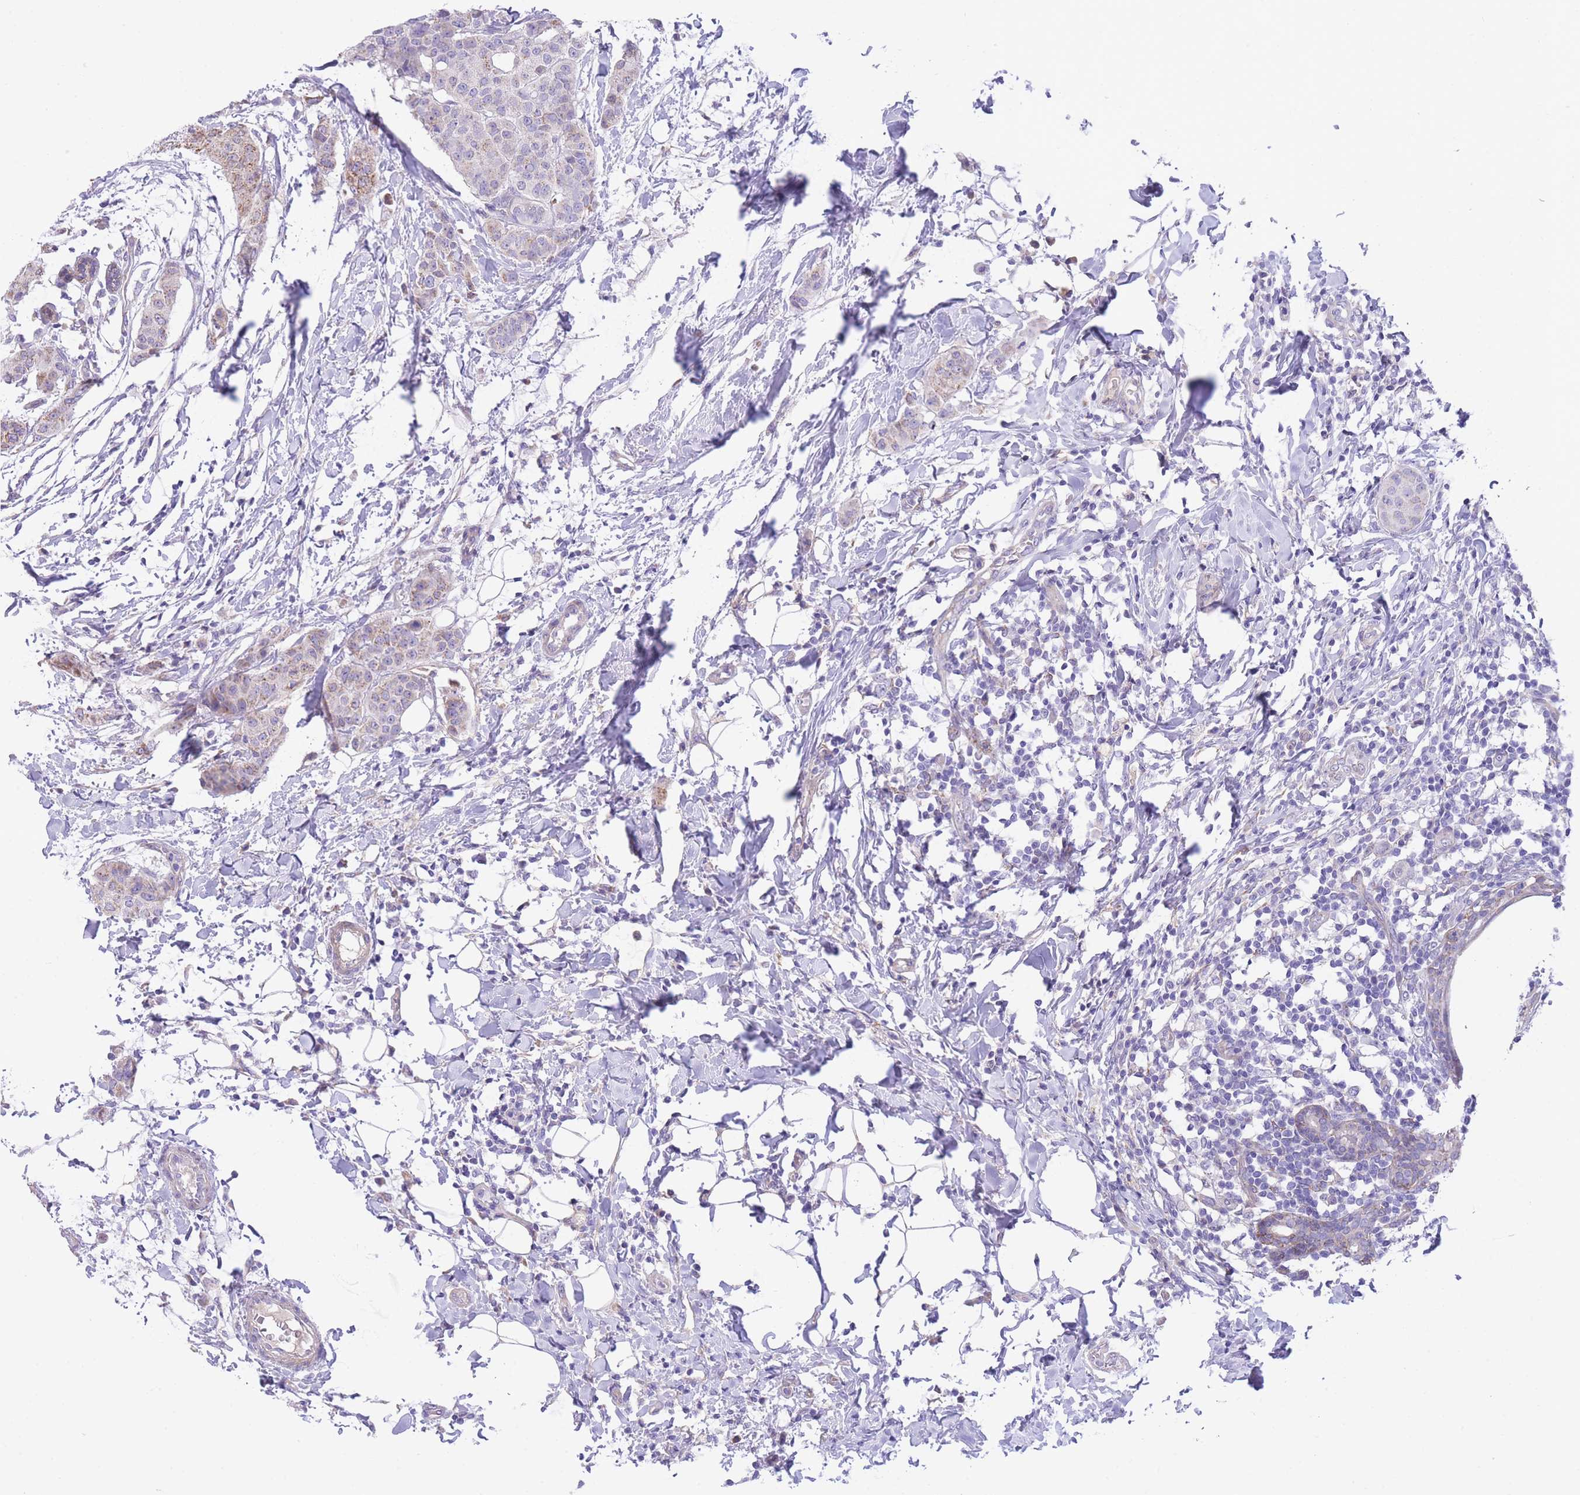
{"staining": {"intensity": "weak", "quantity": "25%-75%", "location": "cytoplasmic/membranous"}, "tissue": "breast cancer", "cell_type": "Tumor cells", "image_type": "cancer", "snomed": [{"axis": "morphology", "description": "Duct carcinoma"}, {"axis": "topography", "description": "Breast"}], "caption": "Breast cancer (infiltrating ductal carcinoma) stained with immunohistochemistry displays weak cytoplasmic/membranous expression in about 25%-75% of tumor cells. (brown staining indicates protein expression, while blue staining denotes nuclei).", "gene": "PGM1", "patient": {"sex": "female", "age": 40}}